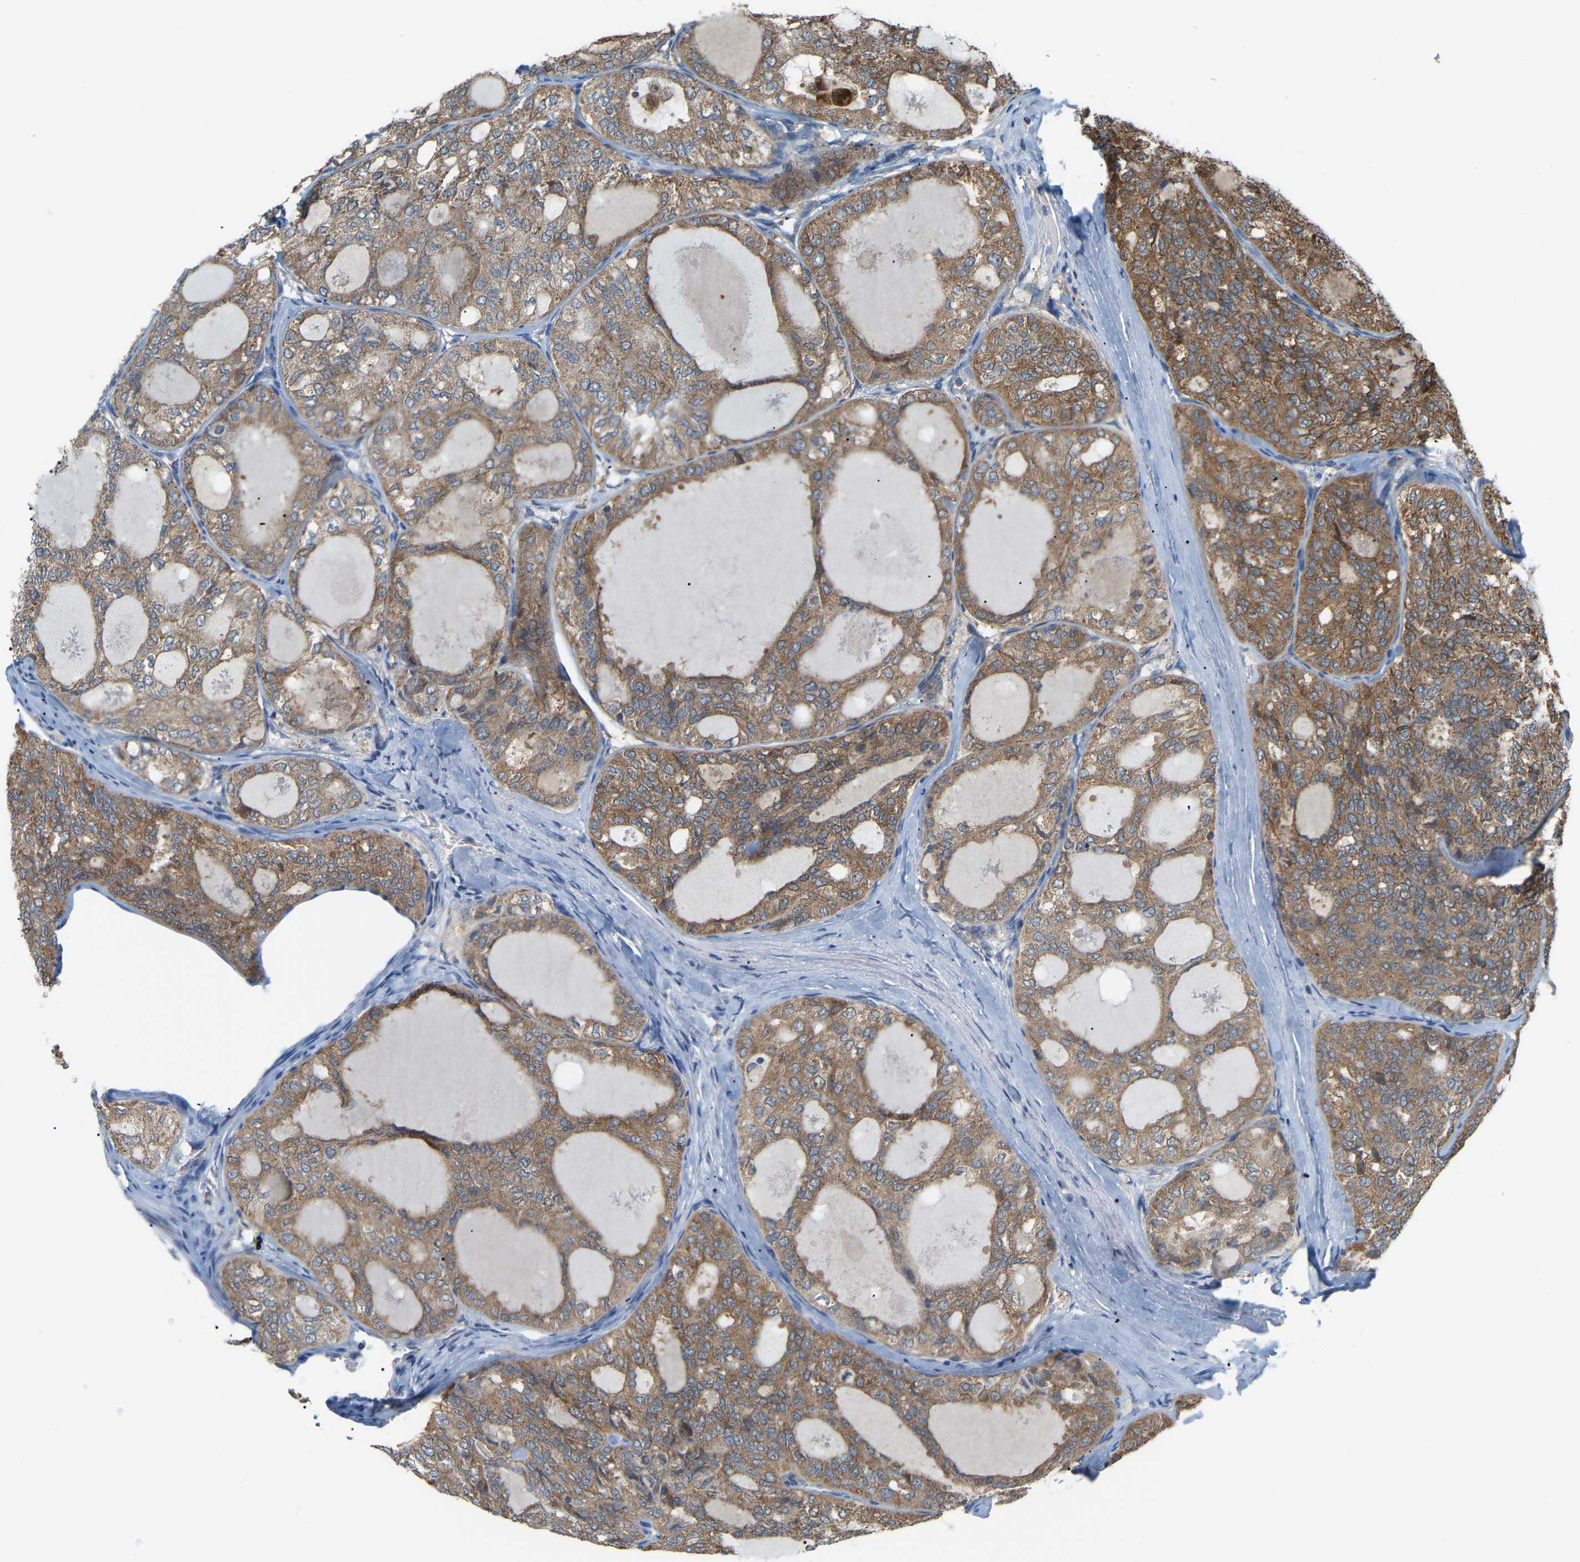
{"staining": {"intensity": "moderate", "quantity": ">75%", "location": "cytoplasmic/membranous"}, "tissue": "thyroid cancer", "cell_type": "Tumor cells", "image_type": "cancer", "snomed": [{"axis": "morphology", "description": "Follicular adenoma carcinoma, NOS"}, {"axis": "topography", "description": "Thyroid gland"}], "caption": "This is an image of immunohistochemistry staining of thyroid cancer, which shows moderate expression in the cytoplasmic/membranous of tumor cells.", "gene": "CROT", "patient": {"sex": "male", "age": 75}}